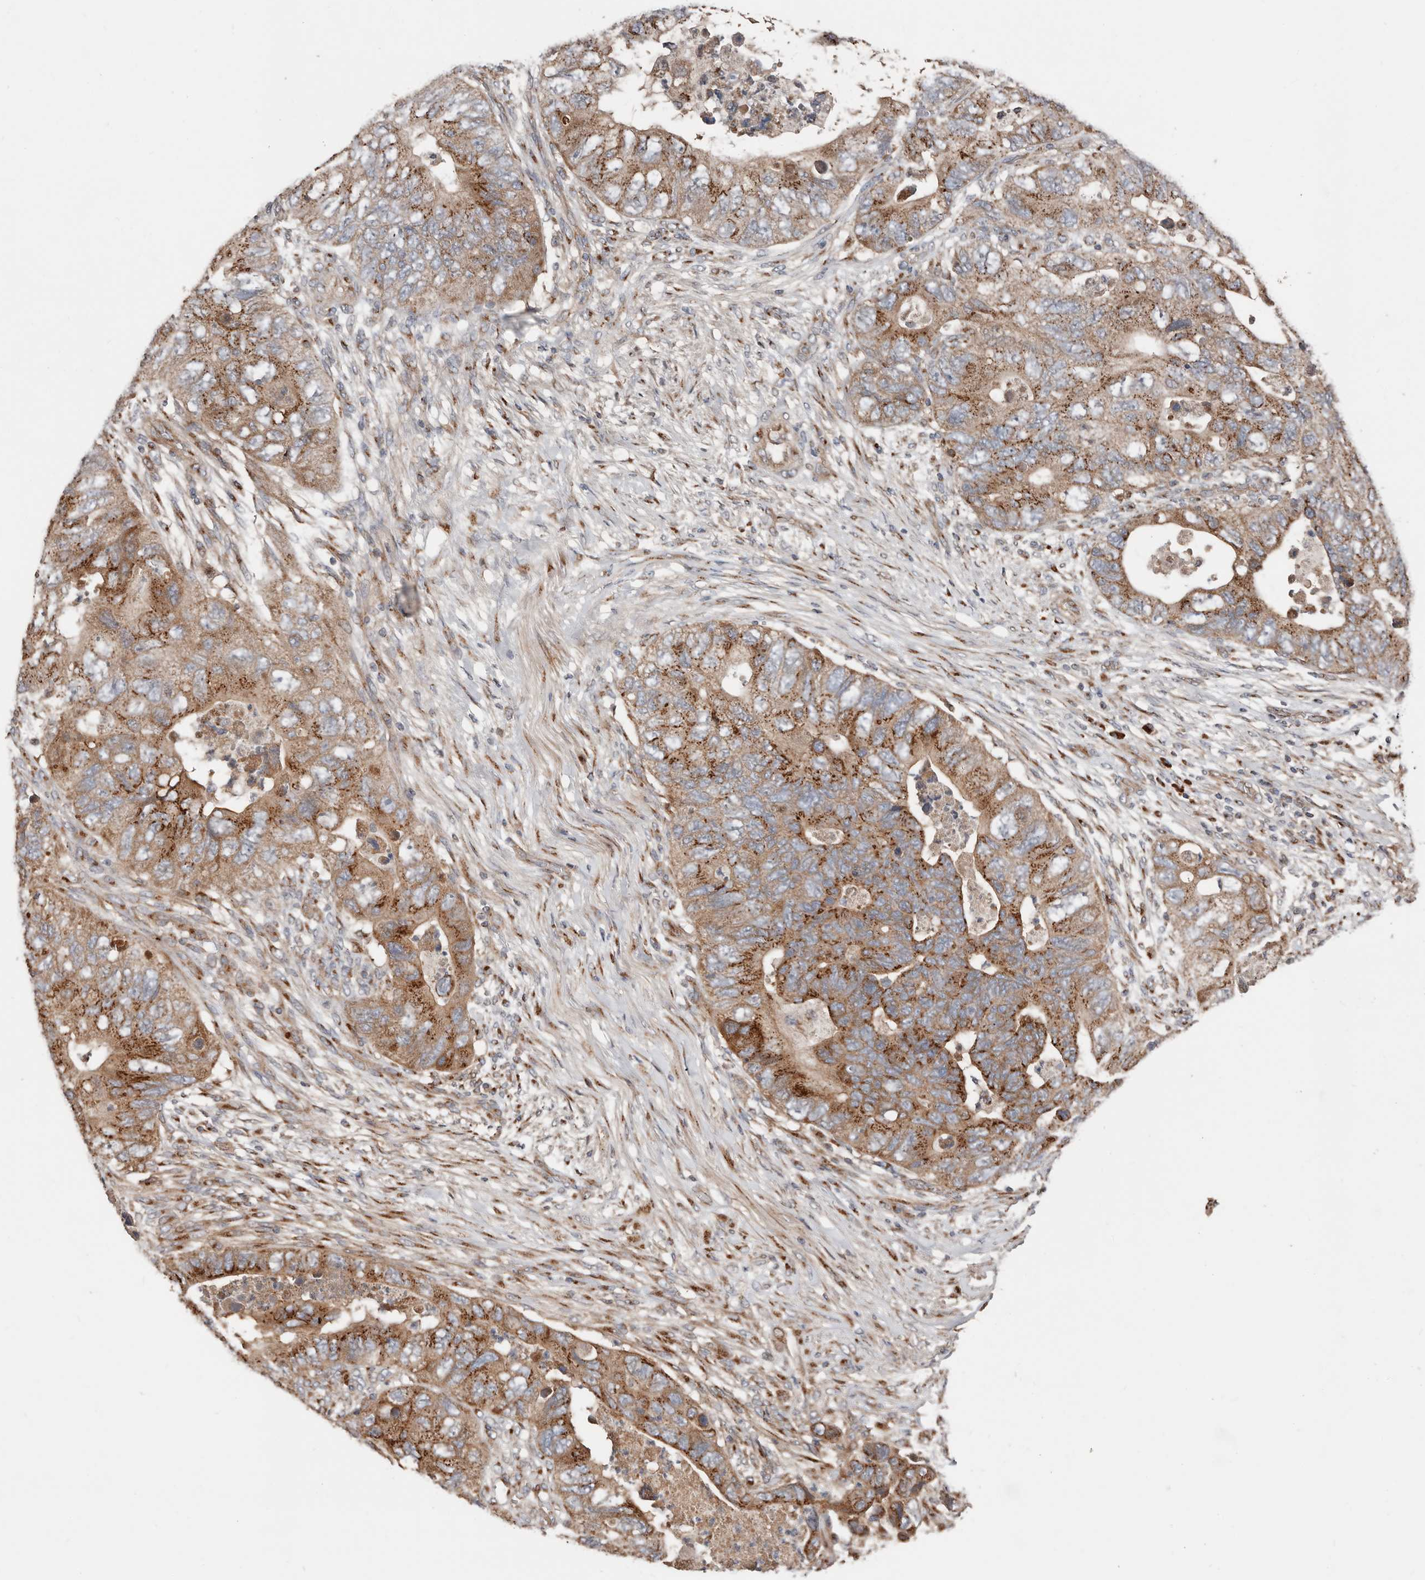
{"staining": {"intensity": "moderate", "quantity": ">75%", "location": "cytoplasmic/membranous"}, "tissue": "colorectal cancer", "cell_type": "Tumor cells", "image_type": "cancer", "snomed": [{"axis": "morphology", "description": "Adenocarcinoma, NOS"}, {"axis": "topography", "description": "Rectum"}], "caption": "Immunohistochemistry micrograph of adenocarcinoma (colorectal) stained for a protein (brown), which shows medium levels of moderate cytoplasmic/membranous staining in about >75% of tumor cells.", "gene": "COG1", "patient": {"sex": "male", "age": 63}}